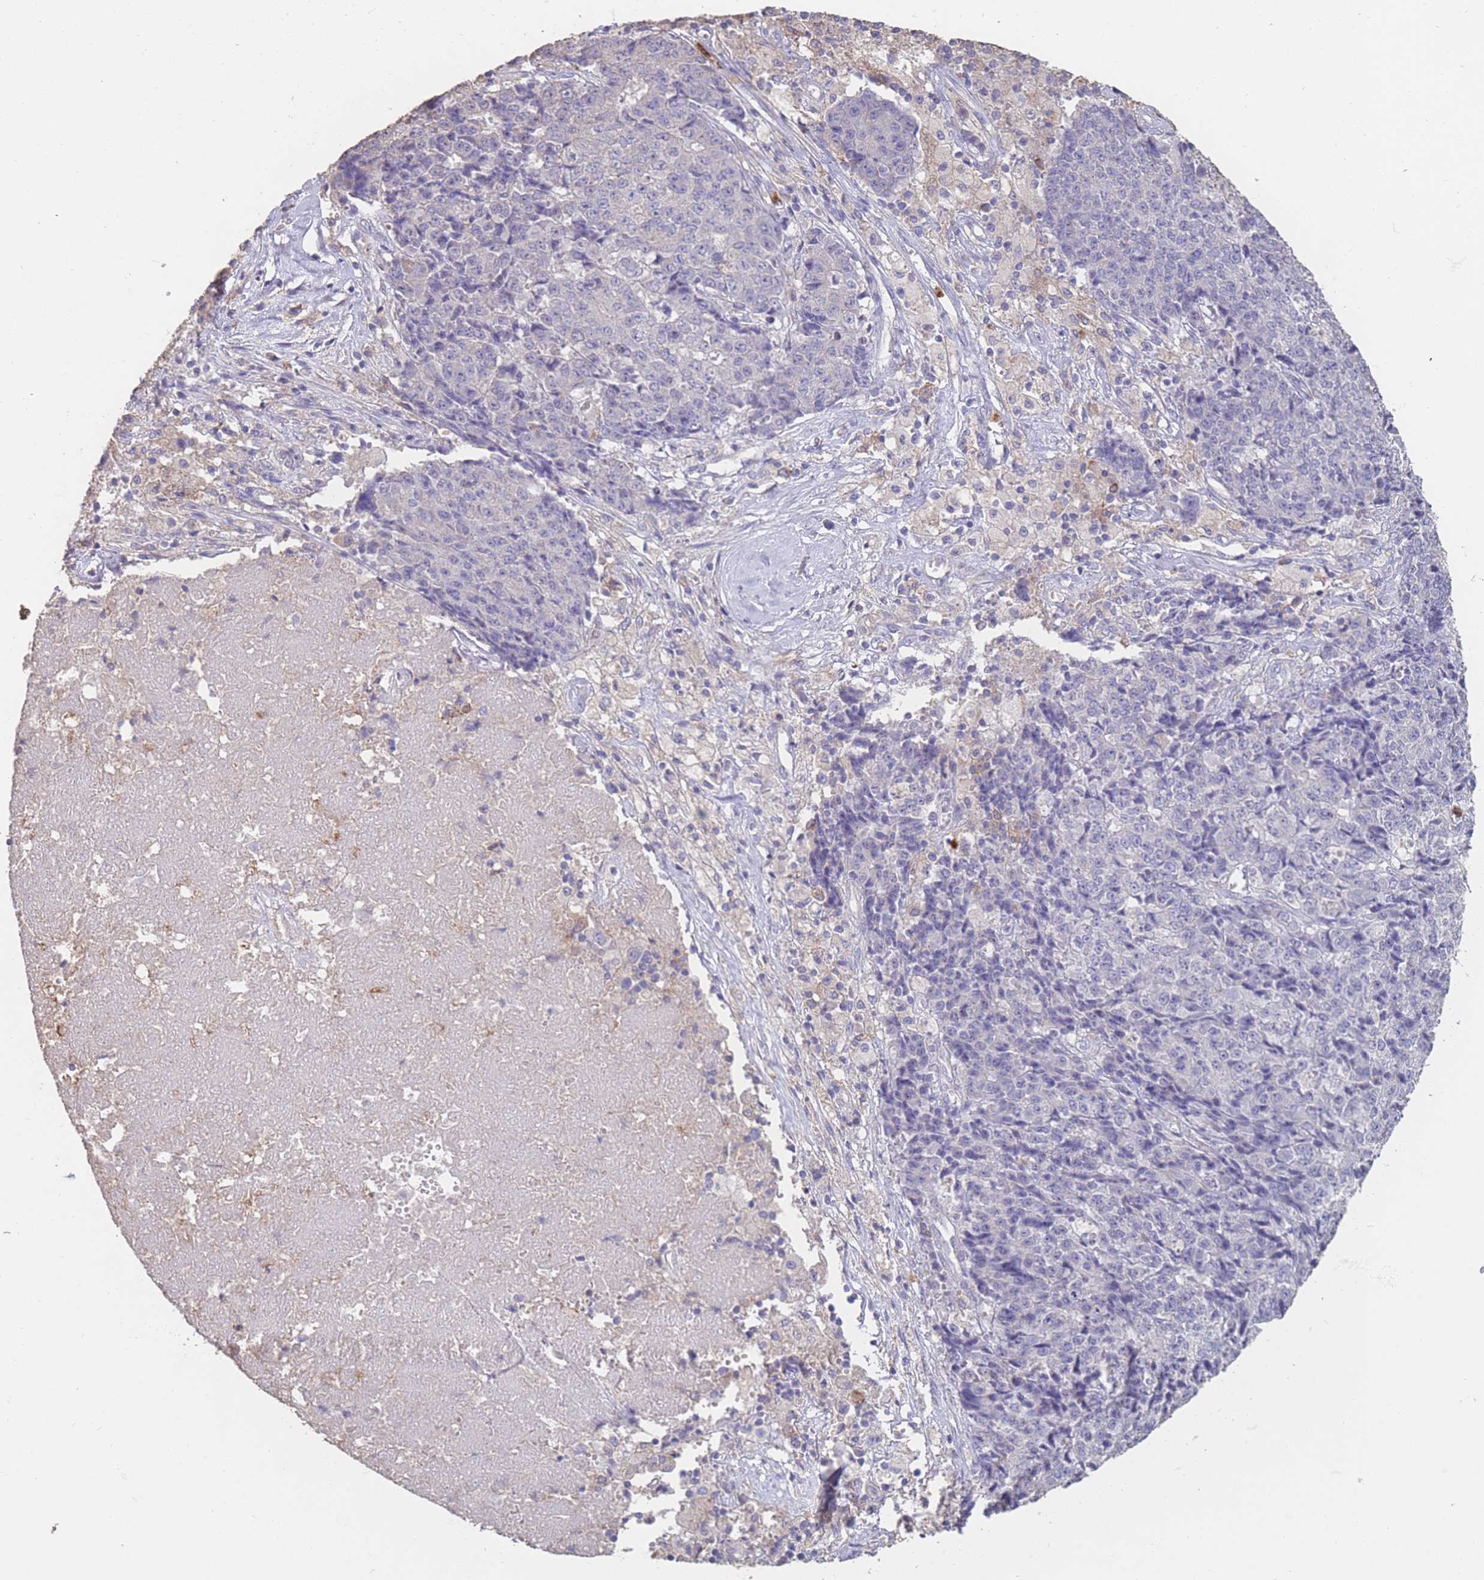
{"staining": {"intensity": "negative", "quantity": "none", "location": "none"}, "tissue": "ovarian cancer", "cell_type": "Tumor cells", "image_type": "cancer", "snomed": [{"axis": "morphology", "description": "Carcinoma, endometroid"}, {"axis": "topography", "description": "Ovary"}], "caption": "This is an immunohistochemistry image of human ovarian cancer. There is no positivity in tumor cells.", "gene": "CLEC12A", "patient": {"sex": "female", "age": 42}}